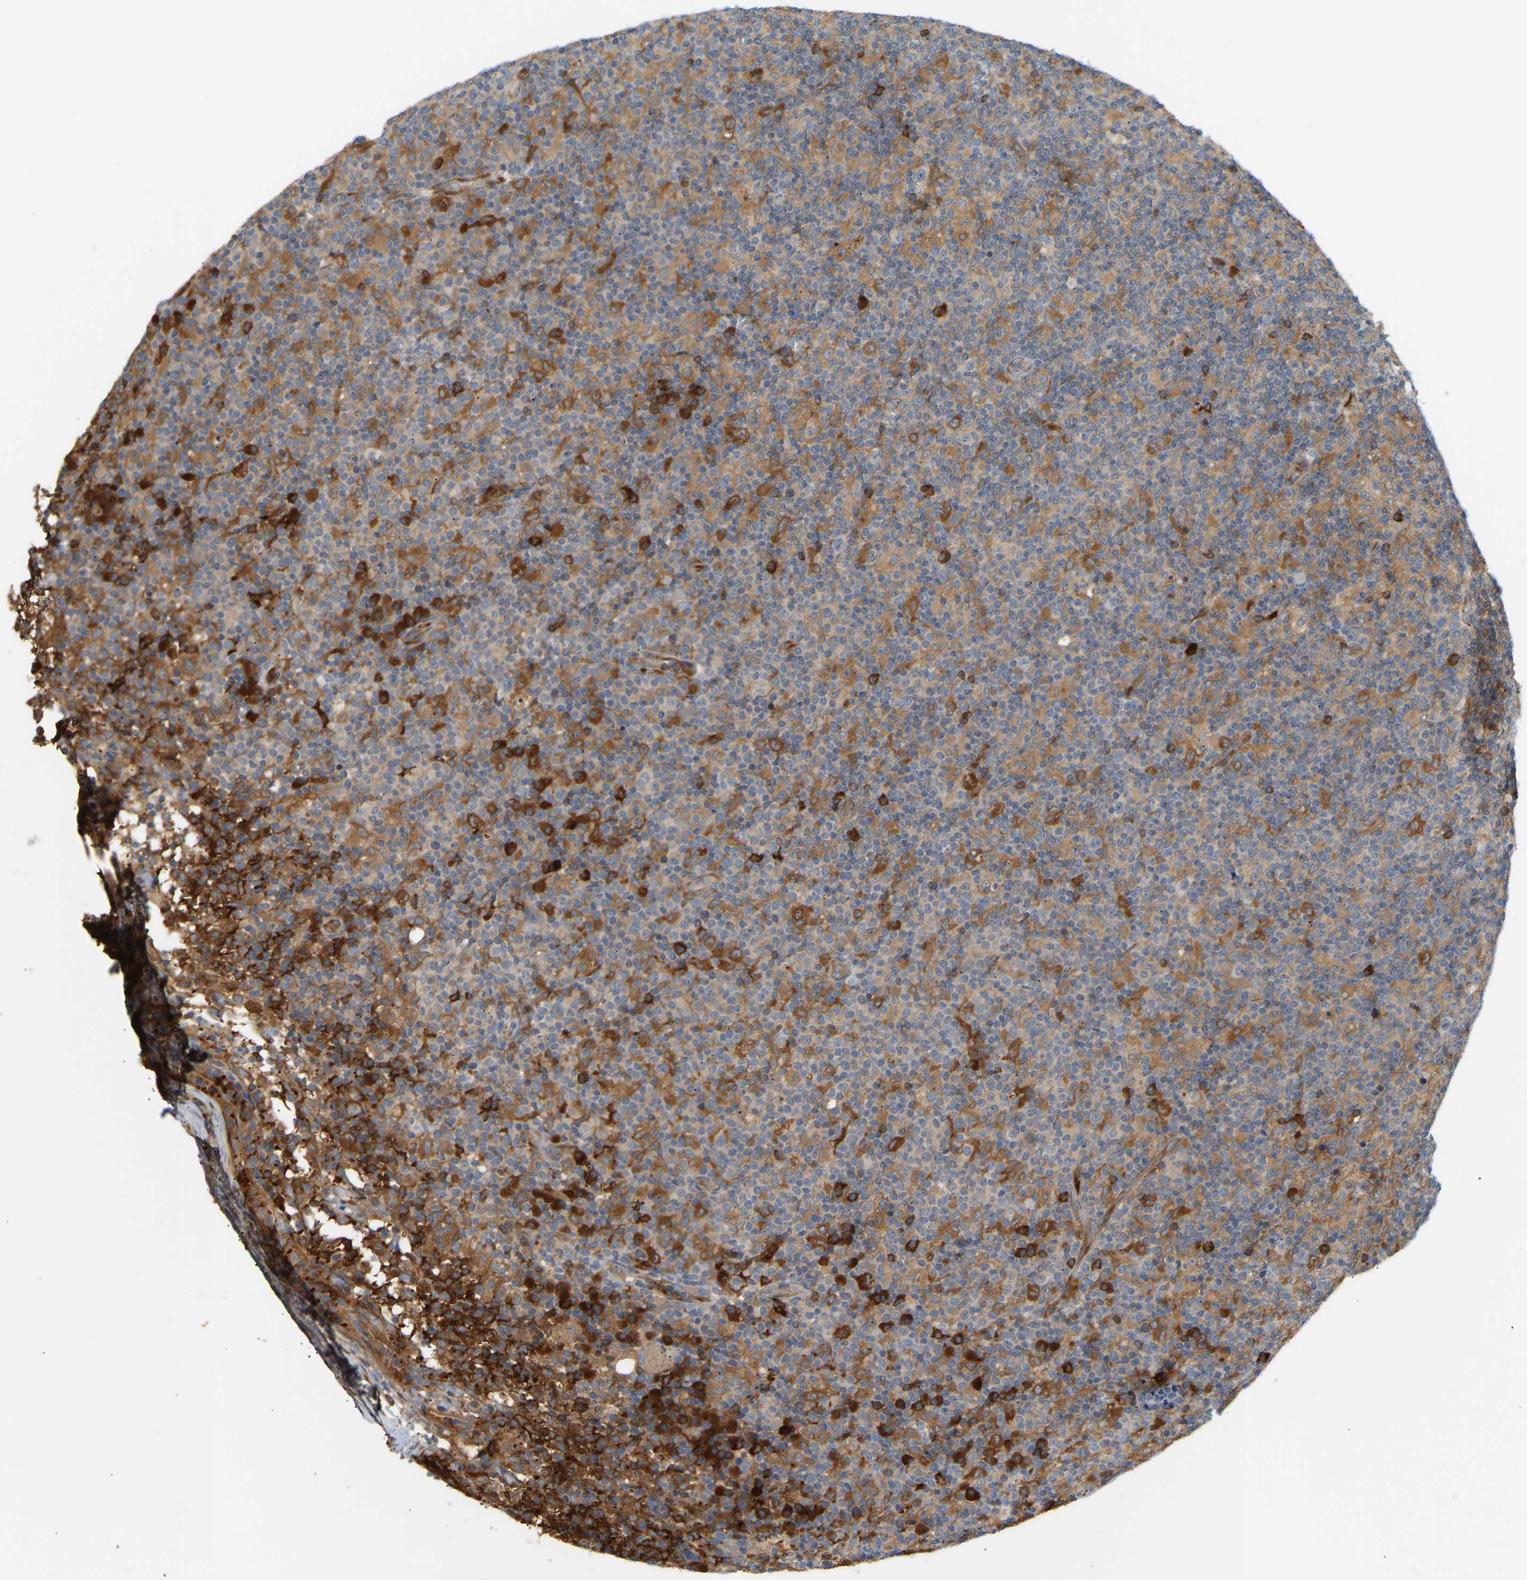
{"staining": {"intensity": "strong", "quantity": ">75%", "location": "cytoplasmic/membranous"}, "tissue": "lymph node", "cell_type": "Germinal center cells", "image_type": "normal", "snomed": [{"axis": "morphology", "description": "Normal tissue, NOS"}, {"axis": "morphology", "description": "Inflammation, NOS"}, {"axis": "topography", "description": "Lymph node"}], "caption": "Protein analysis of normal lymph node reveals strong cytoplasmic/membranous staining in about >75% of germinal center cells. (IHC, brightfield microscopy, high magnification).", "gene": "PLCG2", "patient": {"sex": "male", "age": 55}}